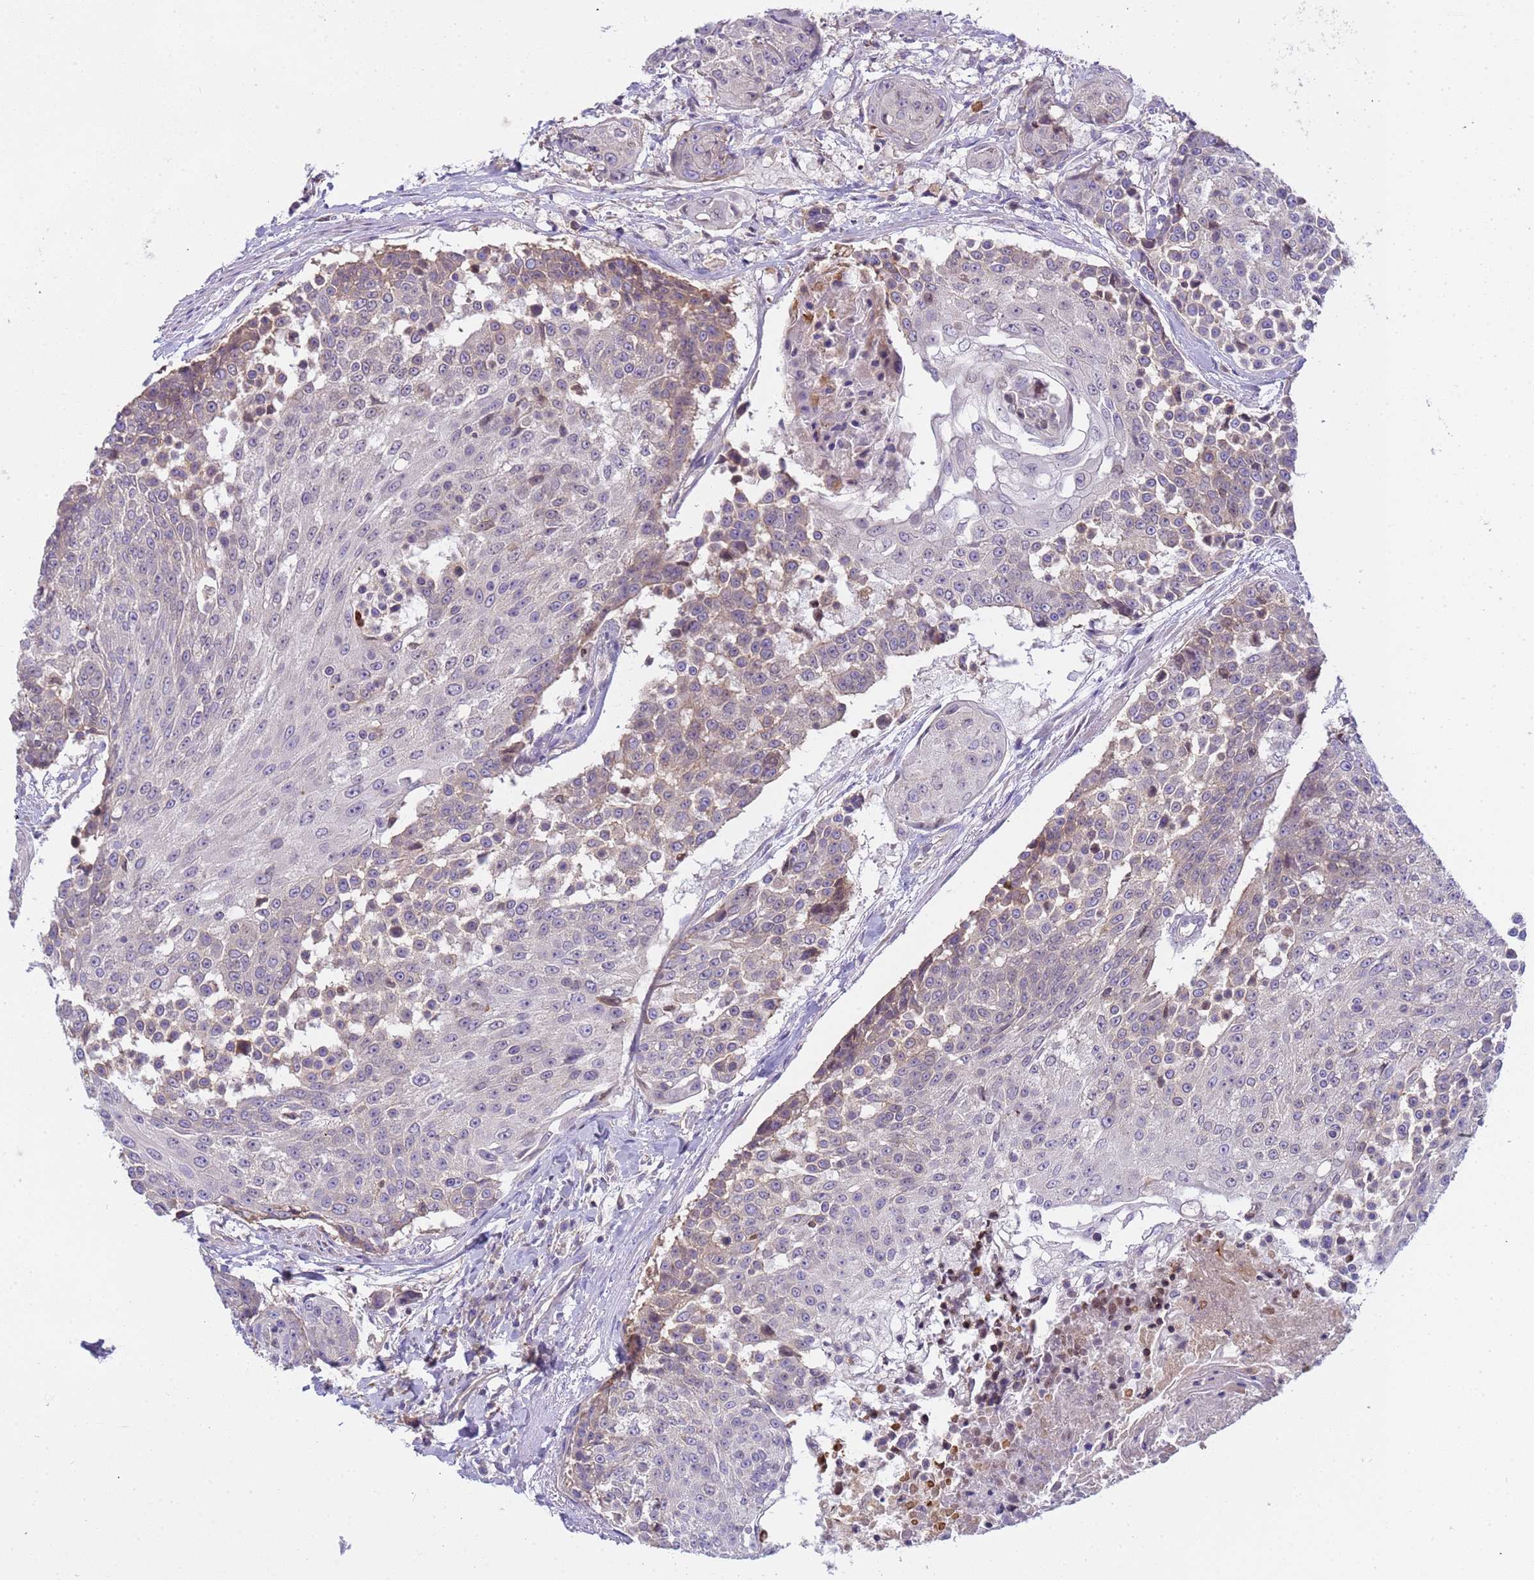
{"staining": {"intensity": "moderate", "quantity": "<25%", "location": "cytoplasmic/membranous"}, "tissue": "urothelial cancer", "cell_type": "Tumor cells", "image_type": "cancer", "snomed": [{"axis": "morphology", "description": "Urothelial carcinoma, High grade"}, {"axis": "topography", "description": "Urinary bladder"}], "caption": "Immunohistochemistry photomicrograph of neoplastic tissue: urothelial cancer stained using immunohistochemistry (IHC) exhibits low levels of moderate protein expression localized specifically in the cytoplasmic/membranous of tumor cells, appearing as a cytoplasmic/membranous brown color.", "gene": "PLCXD3", "patient": {"sex": "female", "age": 63}}